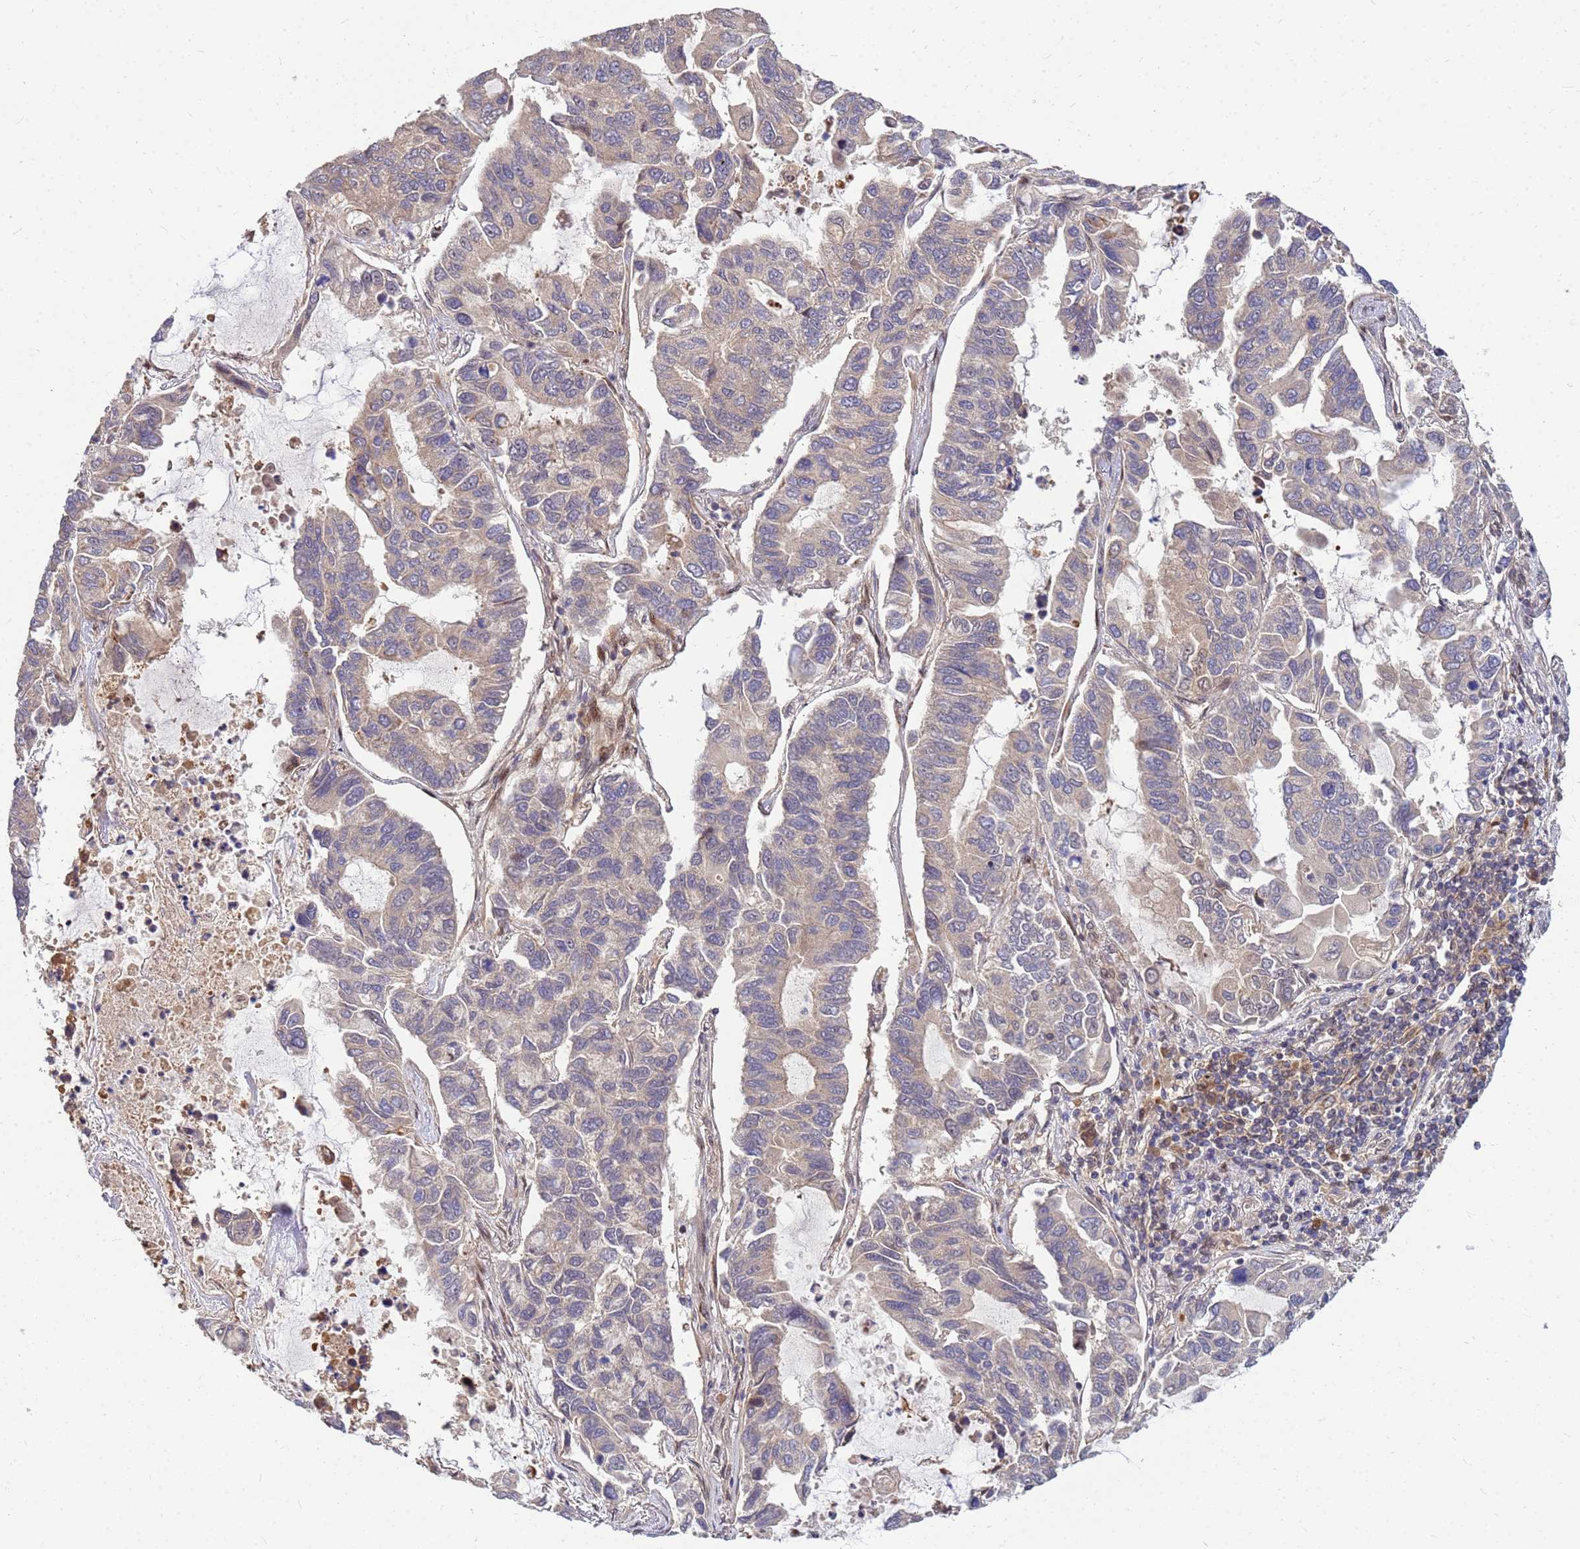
{"staining": {"intensity": "negative", "quantity": "none", "location": "none"}, "tissue": "lung cancer", "cell_type": "Tumor cells", "image_type": "cancer", "snomed": [{"axis": "morphology", "description": "Adenocarcinoma, NOS"}, {"axis": "topography", "description": "Lung"}], "caption": "The image exhibits no significant positivity in tumor cells of lung cancer (adenocarcinoma).", "gene": "DUS4L", "patient": {"sex": "male", "age": 64}}